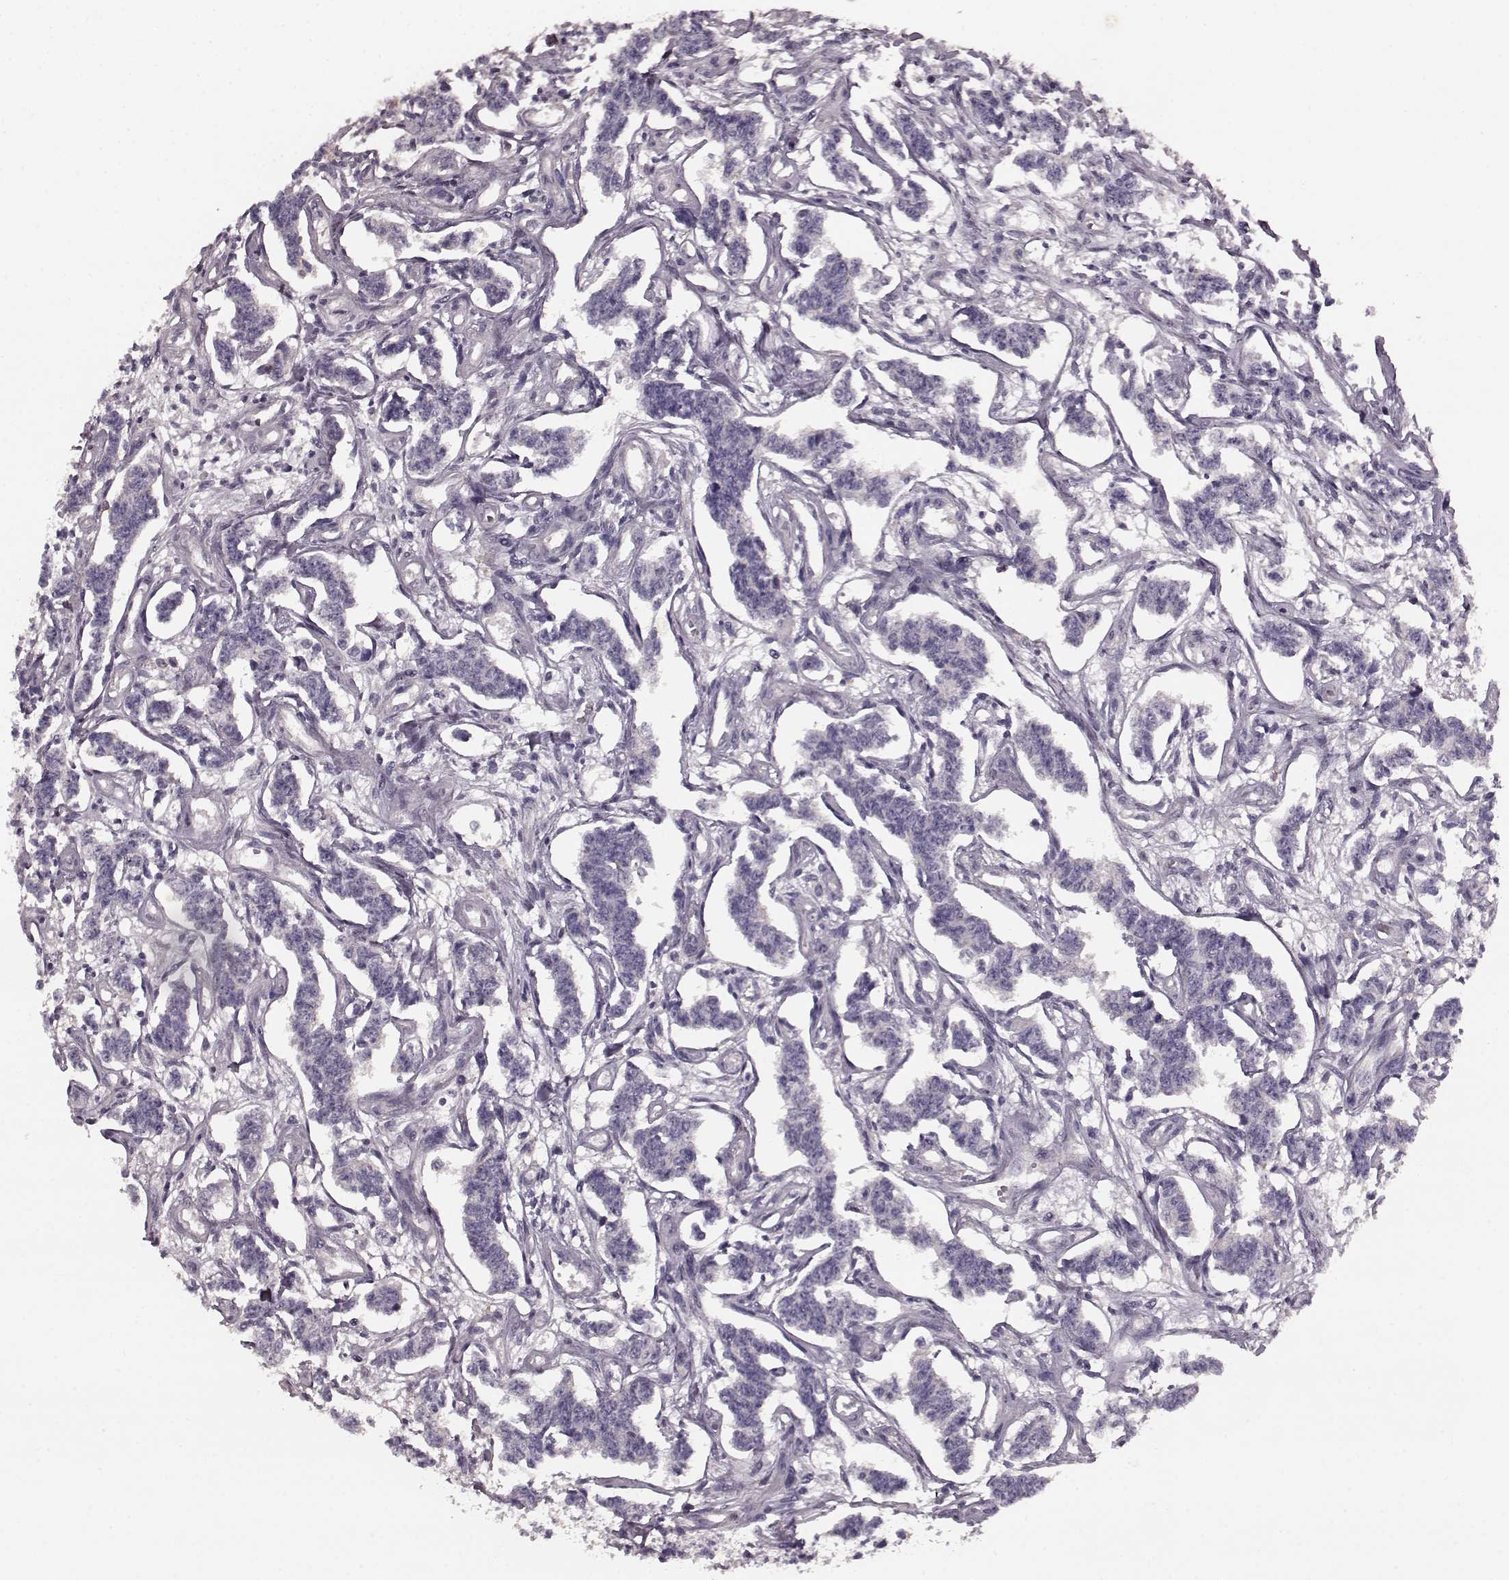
{"staining": {"intensity": "negative", "quantity": "none", "location": "none"}, "tissue": "carcinoid", "cell_type": "Tumor cells", "image_type": "cancer", "snomed": [{"axis": "morphology", "description": "Carcinoid, malignant, NOS"}, {"axis": "topography", "description": "Kidney"}], "caption": "The photomicrograph exhibits no staining of tumor cells in carcinoid (malignant).", "gene": "CD28", "patient": {"sex": "female", "age": 41}}